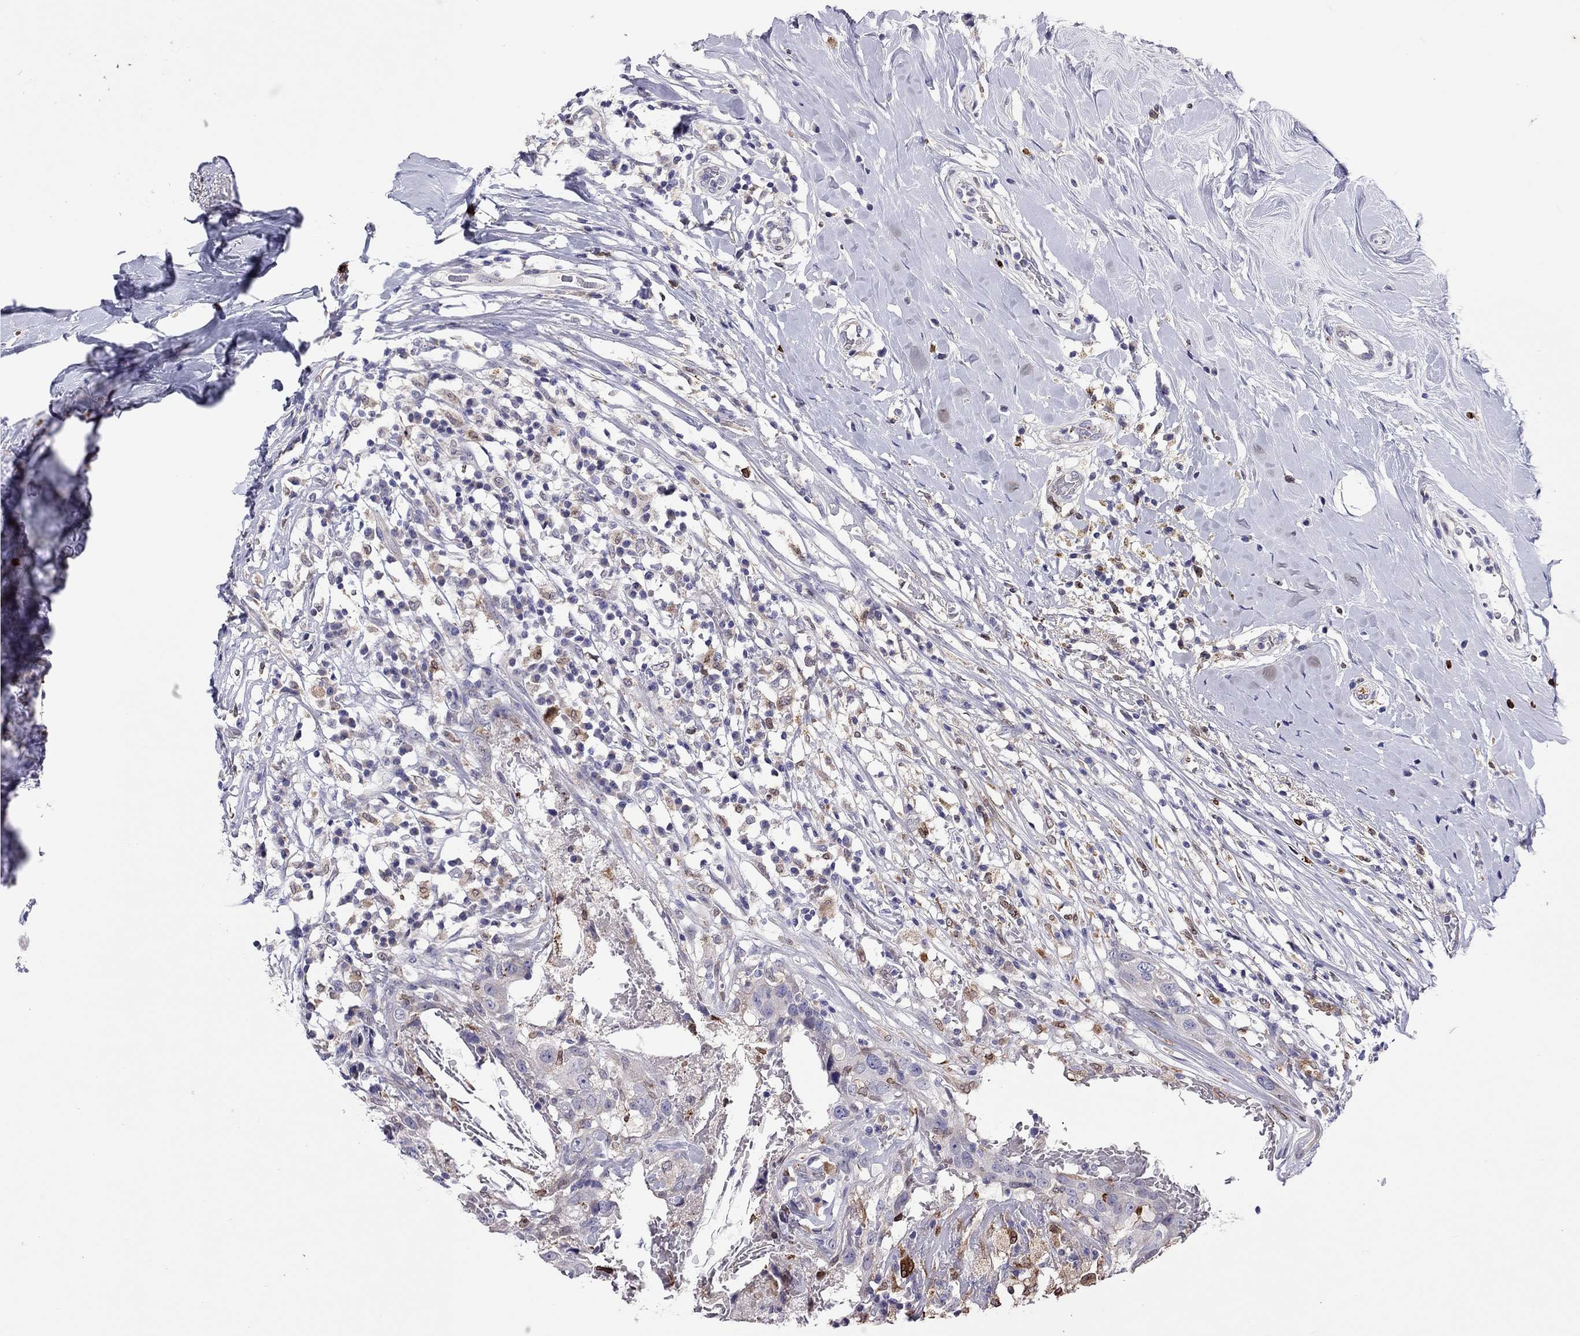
{"staining": {"intensity": "negative", "quantity": "none", "location": "none"}, "tissue": "breast cancer", "cell_type": "Tumor cells", "image_type": "cancer", "snomed": [{"axis": "morphology", "description": "Duct carcinoma"}, {"axis": "topography", "description": "Breast"}], "caption": "This is a photomicrograph of immunohistochemistry staining of breast cancer, which shows no positivity in tumor cells. (Brightfield microscopy of DAB (3,3'-diaminobenzidine) immunohistochemistry (IHC) at high magnification).", "gene": "ADORA2A", "patient": {"sex": "female", "age": 27}}